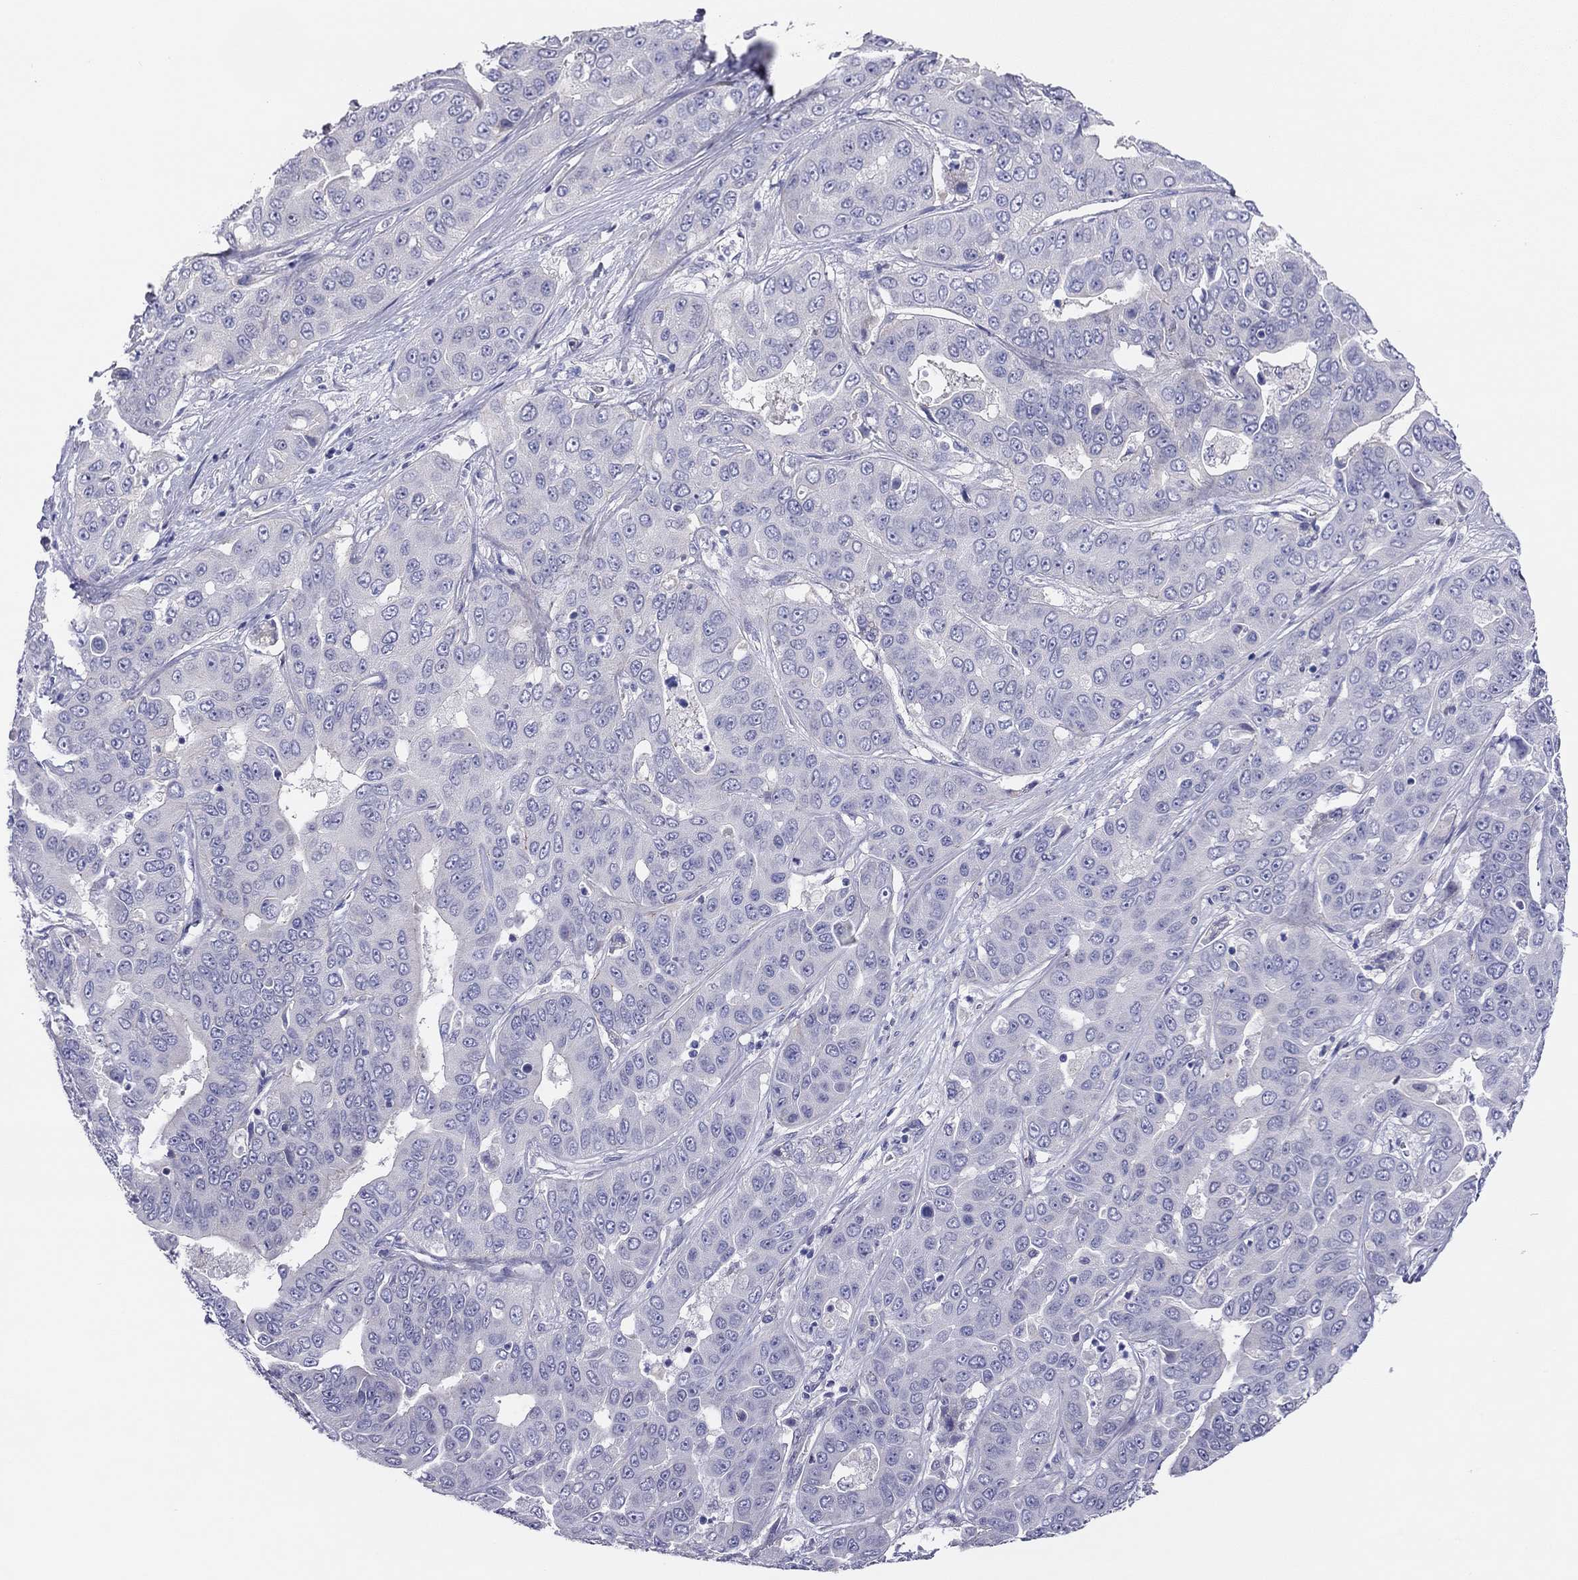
{"staining": {"intensity": "negative", "quantity": "none", "location": "none"}, "tissue": "liver cancer", "cell_type": "Tumor cells", "image_type": "cancer", "snomed": [{"axis": "morphology", "description": "Cholangiocarcinoma"}, {"axis": "topography", "description": "Liver"}], "caption": "Immunohistochemistry histopathology image of human liver cholangiocarcinoma stained for a protein (brown), which displays no expression in tumor cells.", "gene": "MGAT4C", "patient": {"sex": "female", "age": 52}}